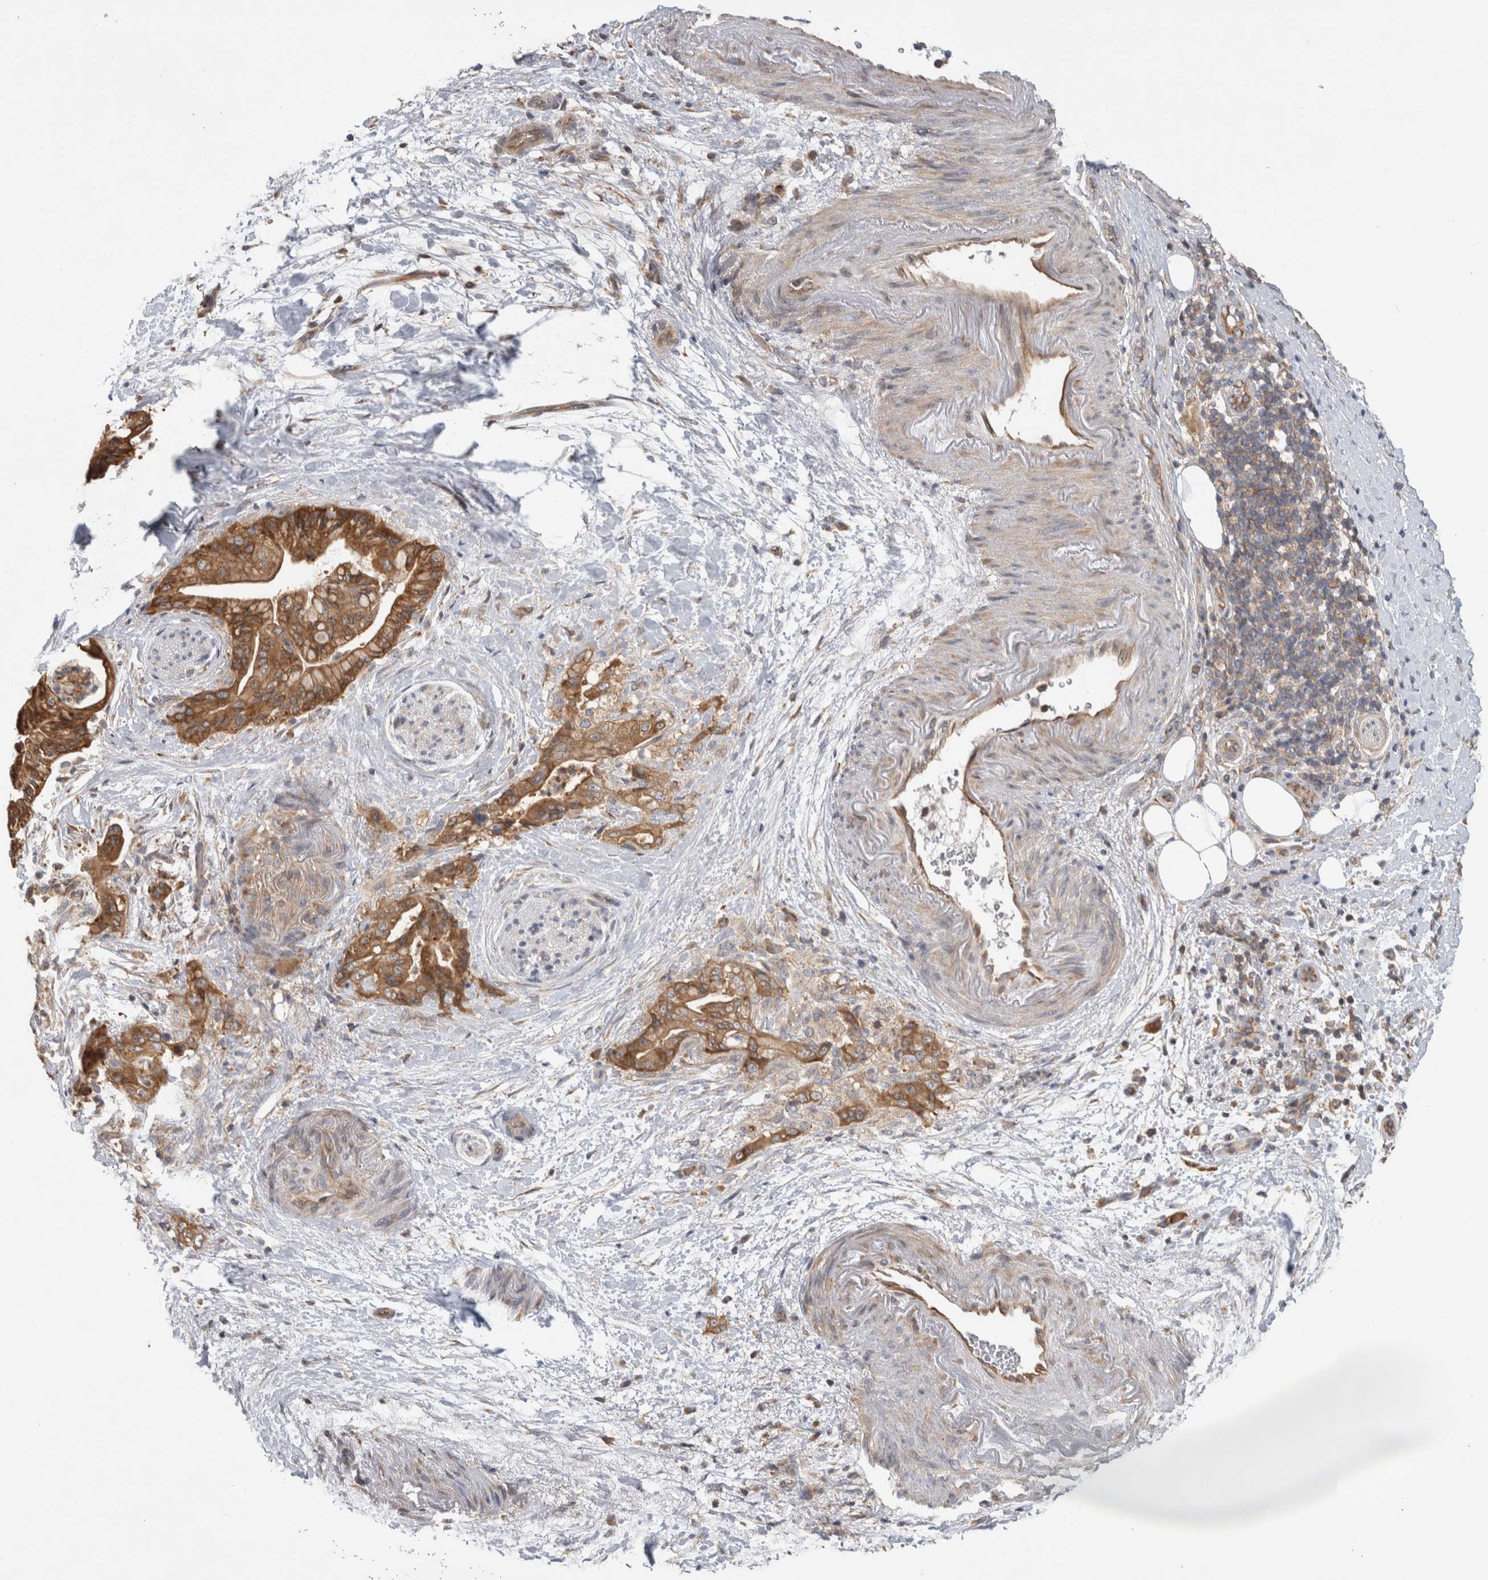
{"staining": {"intensity": "moderate", "quantity": ">75%", "location": "cytoplasmic/membranous"}, "tissue": "pancreatic cancer", "cell_type": "Tumor cells", "image_type": "cancer", "snomed": [{"axis": "morphology", "description": "Adenocarcinoma, NOS"}, {"axis": "topography", "description": "Pancreas"}], "caption": "Protein staining of pancreatic cancer tissue shows moderate cytoplasmic/membranous expression in approximately >75% of tumor cells.", "gene": "PARP6", "patient": {"sex": "male", "age": 59}}